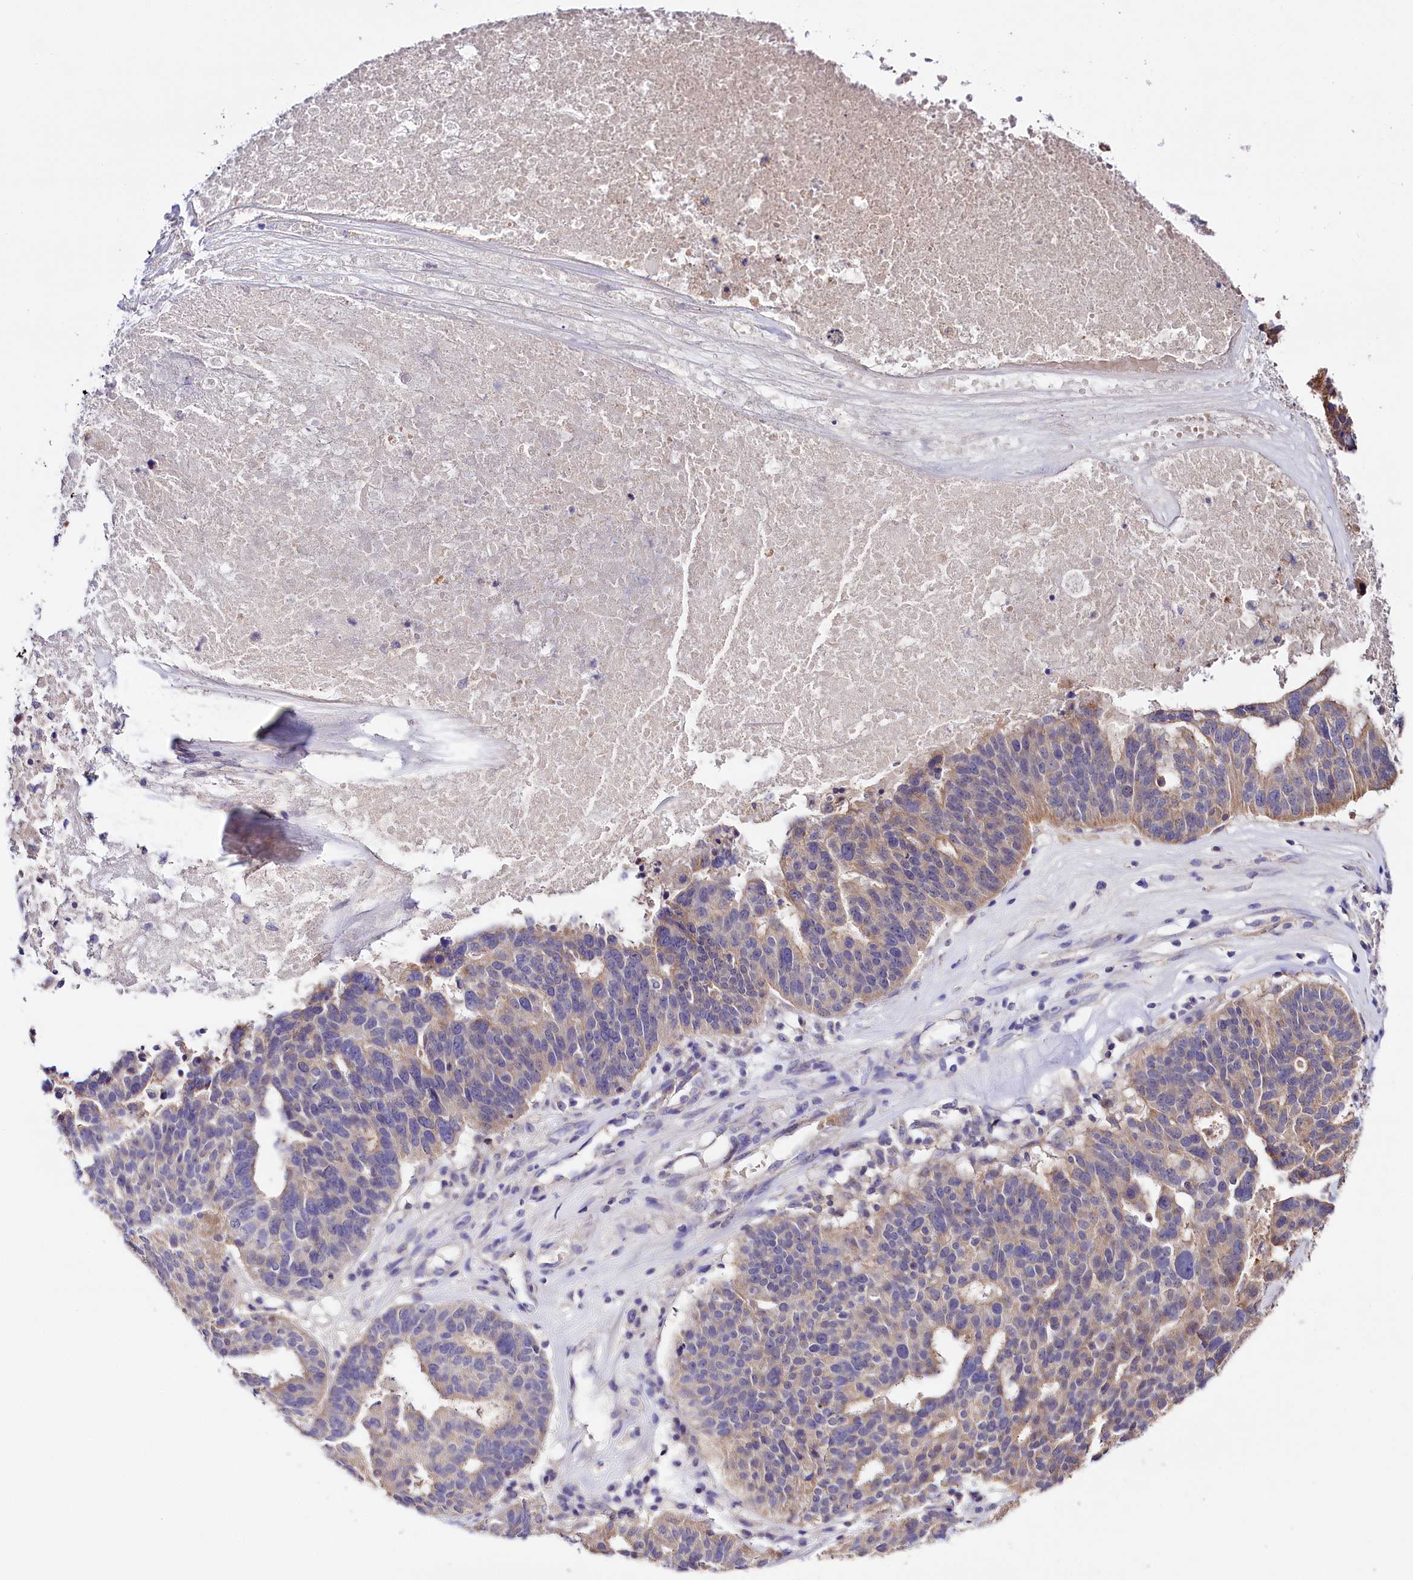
{"staining": {"intensity": "weak", "quantity": "<25%", "location": "cytoplasmic/membranous"}, "tissue": "ovarian cancer", "cell_type": "Tumor cells", "image_type": "cancer", "snomed": [{"axis": "morphology", "description": "Cystadenocarcinoma, serous, NOS"}, {"axis": "topography", "description": "Ovary"}], "caption": "Immunohistochemical staining of ovarian serous cystadenocarcinoma reveals no significant expression in tumor cells.", "gene": "ZNF45", "patient": {"sex": "female", "age": 59}}